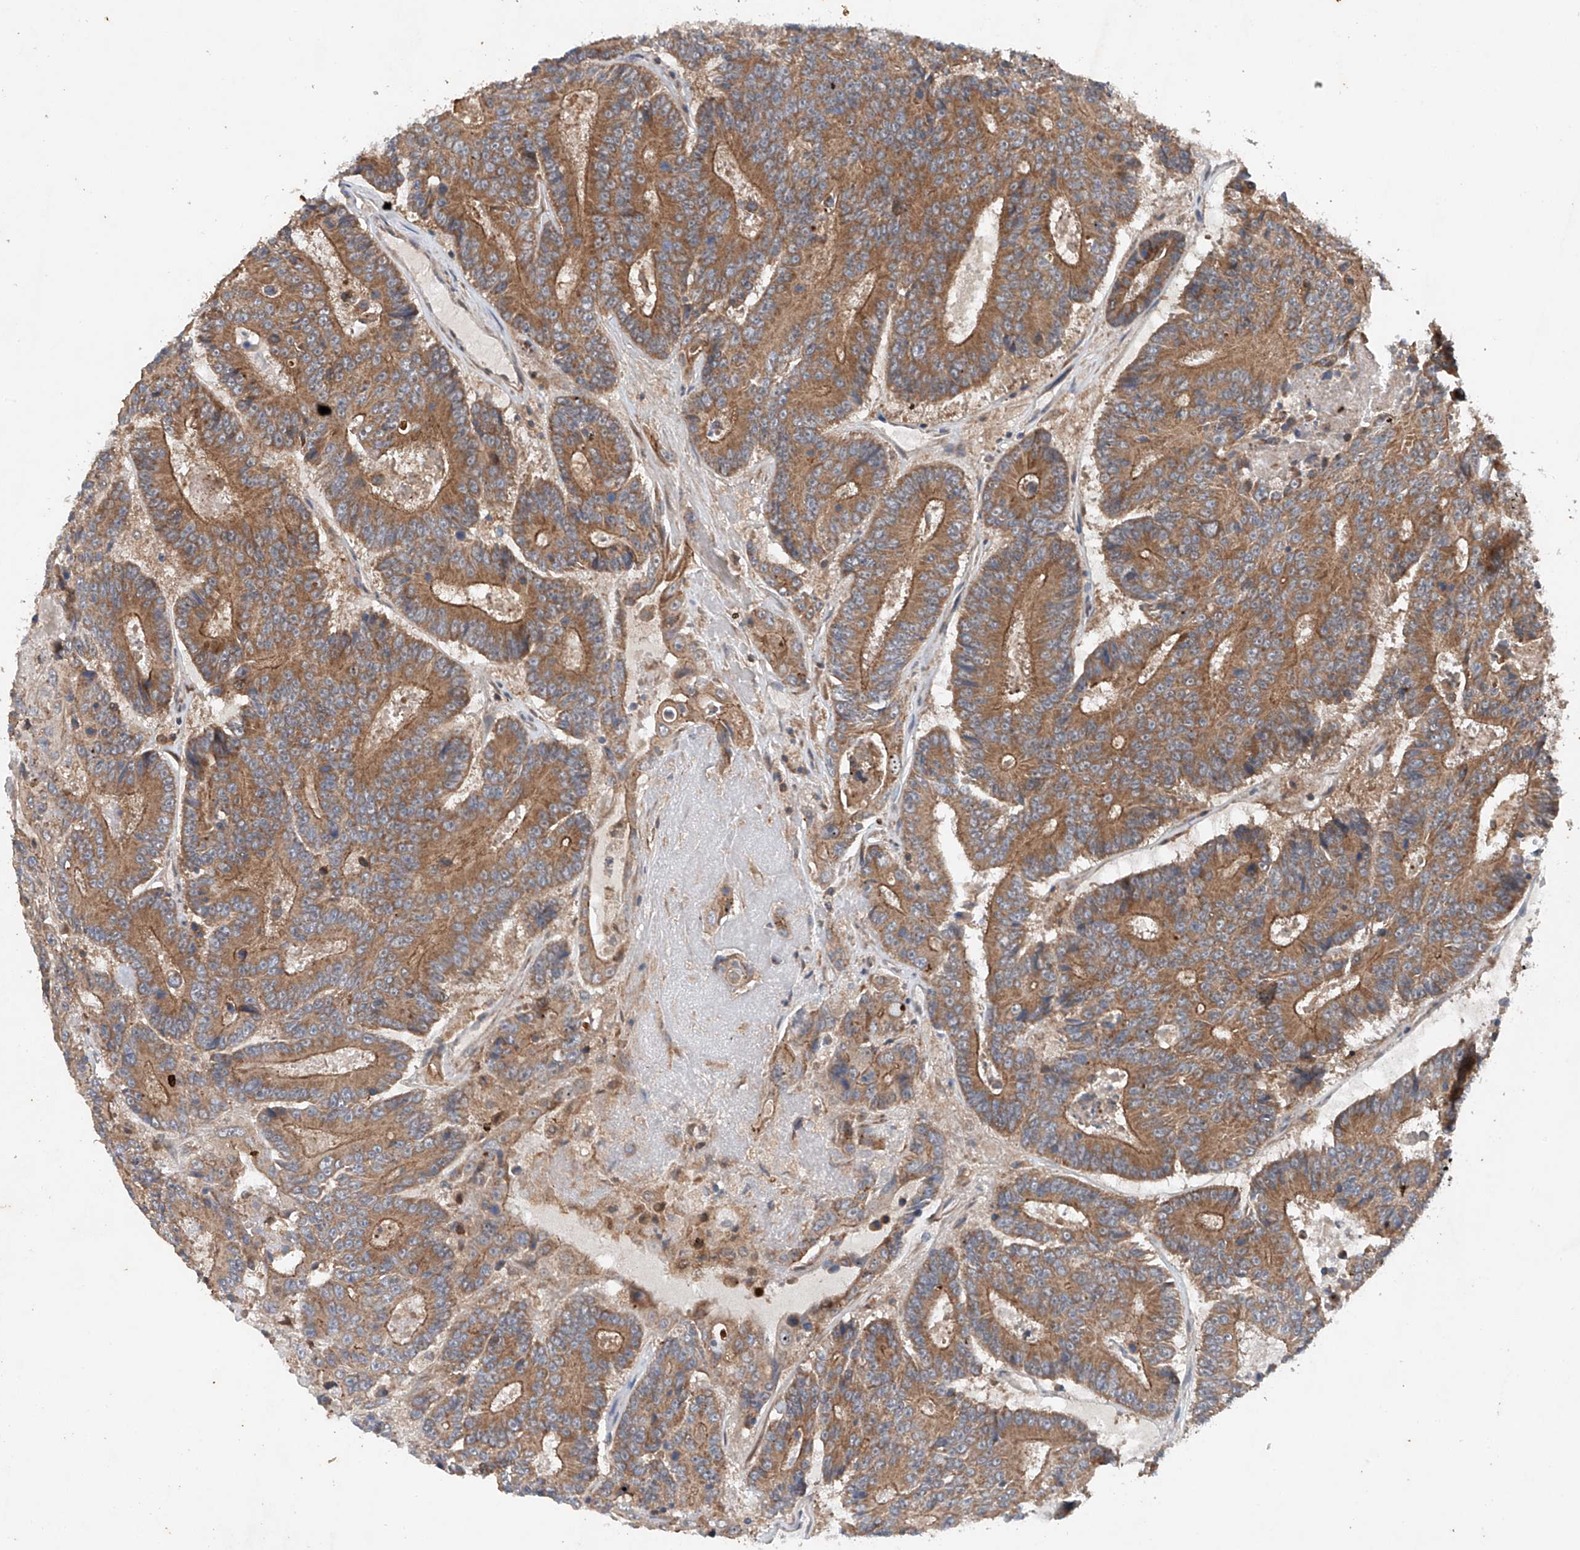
{"staining": {"intensity": "moderate", "quantity": ">75%", "location": "cytoplasmic/membranous"}, "tissue": "colorectal cancer", "cell_type": "Tumor cells", "image_type": "cancer", "snomed": [{"axis": "morphology", "description": "Adenocarcinoma, NOS"}, {"axis": "topography", "description": "Colon"}], "caption": "DAB (3,3'-diaminobenzidine) immunohistochemical staining of human colorectal cancer (adenocarcinoma) shows moderate cytoplasmic/membranous protein staining in approximately >75% of tumor cells.", "gene": "CEP85L", "patient": {"sex": "male", "age": 83}}